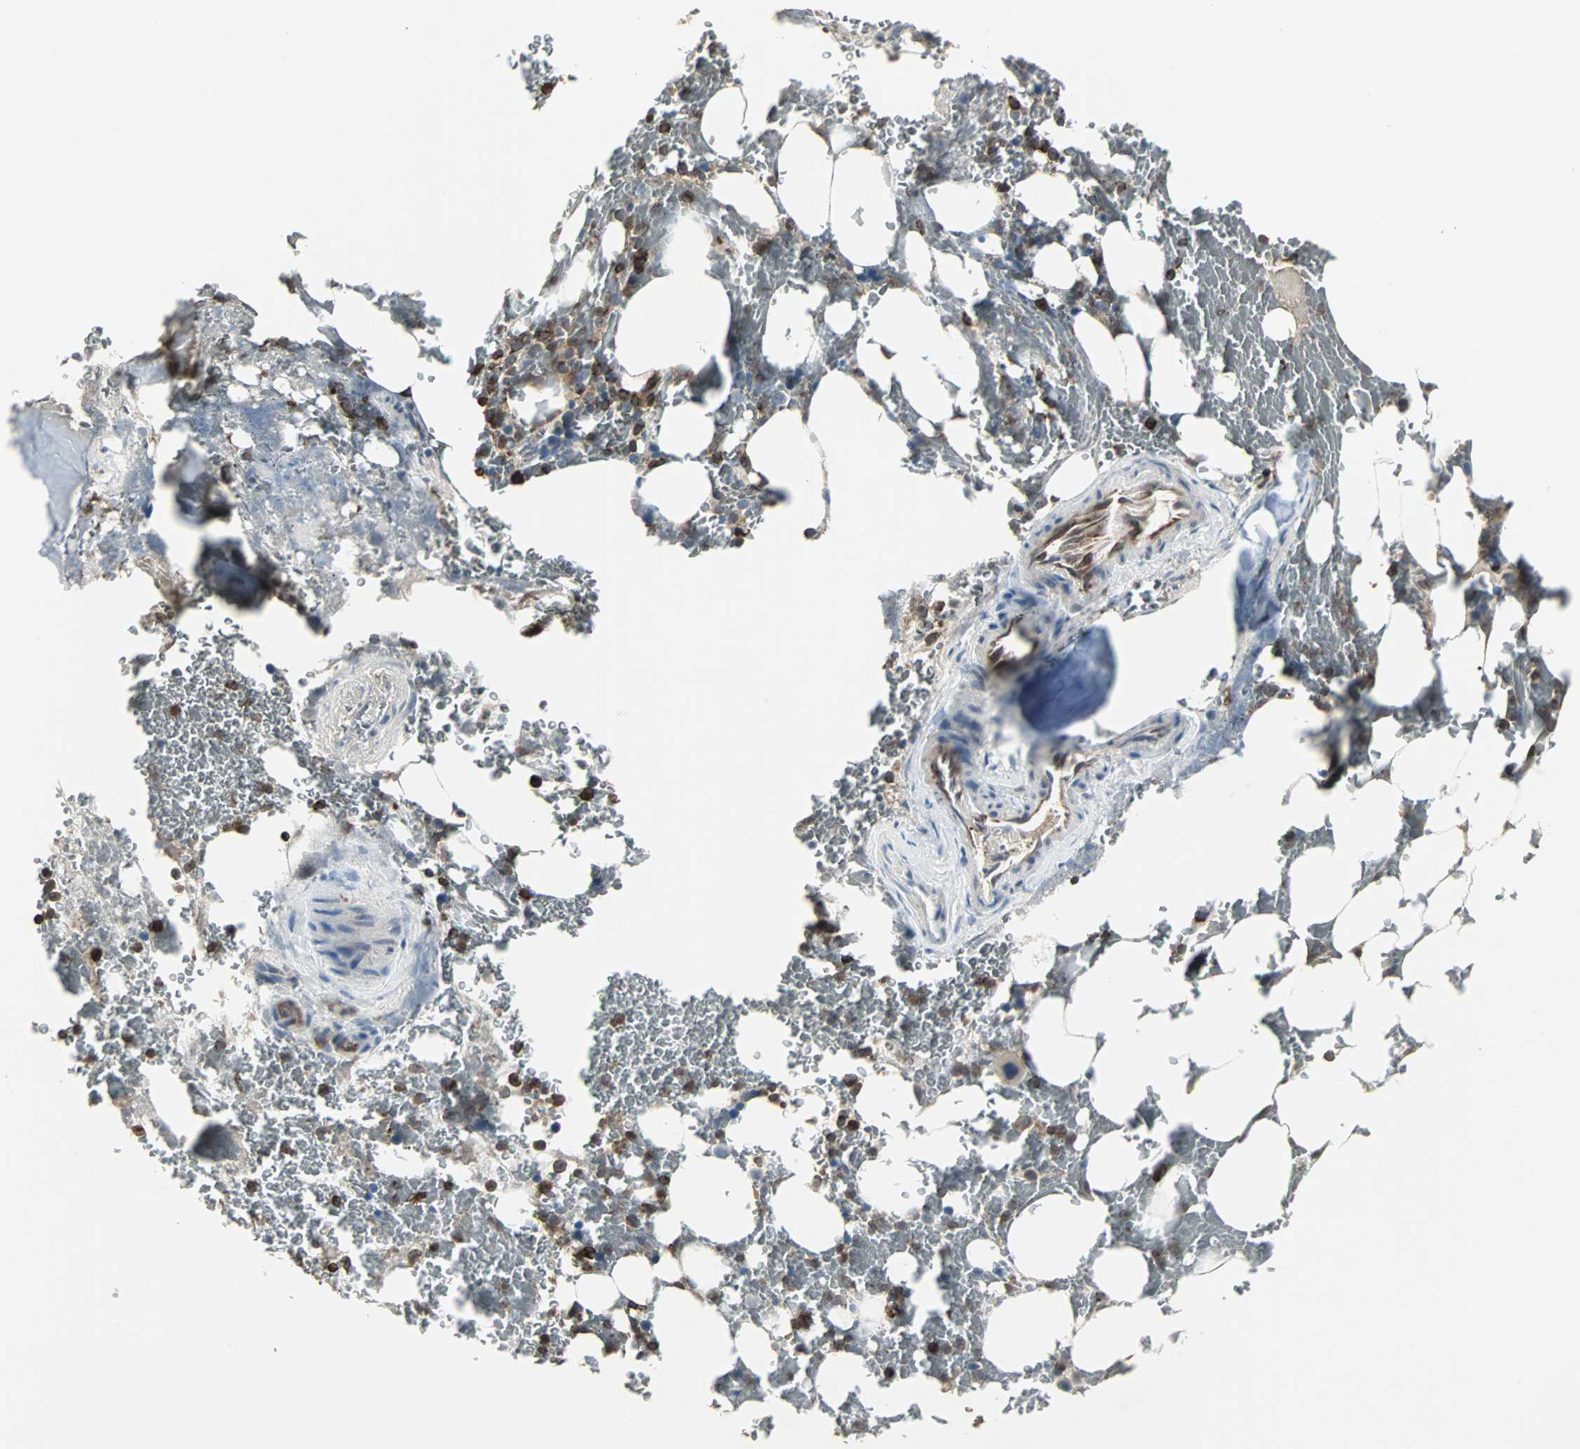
{"staining": {"intensity": "strong", "quantity": "25%-75%", "location": "cytoplasmic/membranous"}, "tissue": "bone marrow", "cell_type": "Hematopoietic cells", "image_type": "normal", "snomed": [{"axis": "morphology", "description": "Normal tissue, NOS"}, {"axis": "topography", "description": "Bone marrow"}], "caption": "High-magnification brightfield microscopy of benign bone marrow stained with DAB (brown) and counterstained with hematoxylin (blue). hematopoietic cells exhibit strong cytoplasmic/membranous expression is identified in approximately25%-75% of cells. Nuclei are stained in blue.", "gene": "LRRFIP1", "patient": {"sex": "female", "age": 73}}